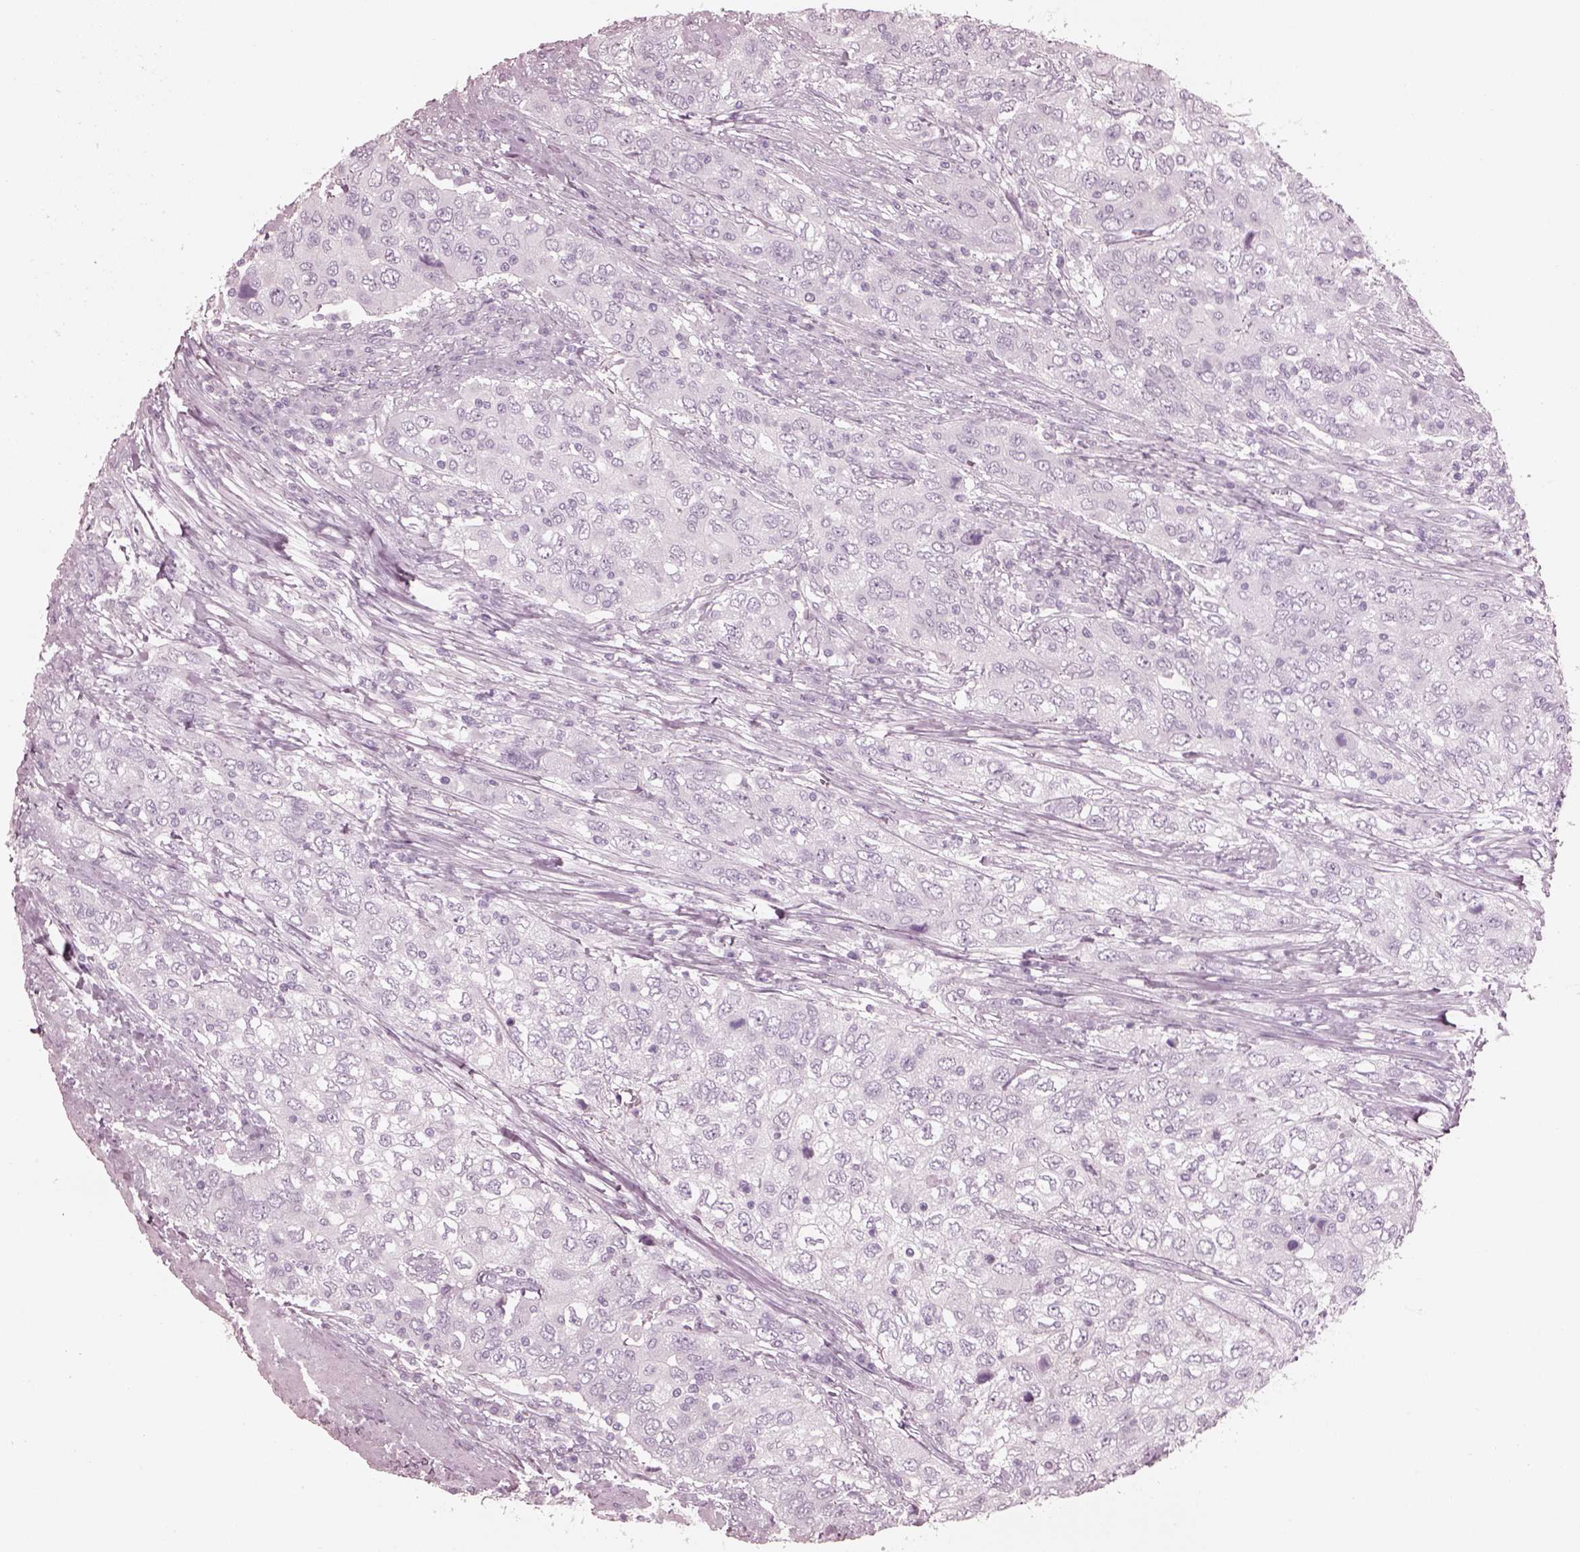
{"staining": {"intensity": "negative", "quantity": "none", "location": "none"}, "tissue": "urothelial cancer", "cell_type": "Tumor cells", "image_type": "cancer", "snomed": [{"axis": "morphology", "description": "Urothelial carcinoma, High grade"}, {"axis": "topography", "description": "Urinary bladder"}], "caption": "An immunohistochemistry (IHC) histopathology image of urothelial cancer is shown. There is no staining in tumor cells of urothelial cancer.", "gene": "FABP9", "patient": {"sex": "male", "age": 76}}